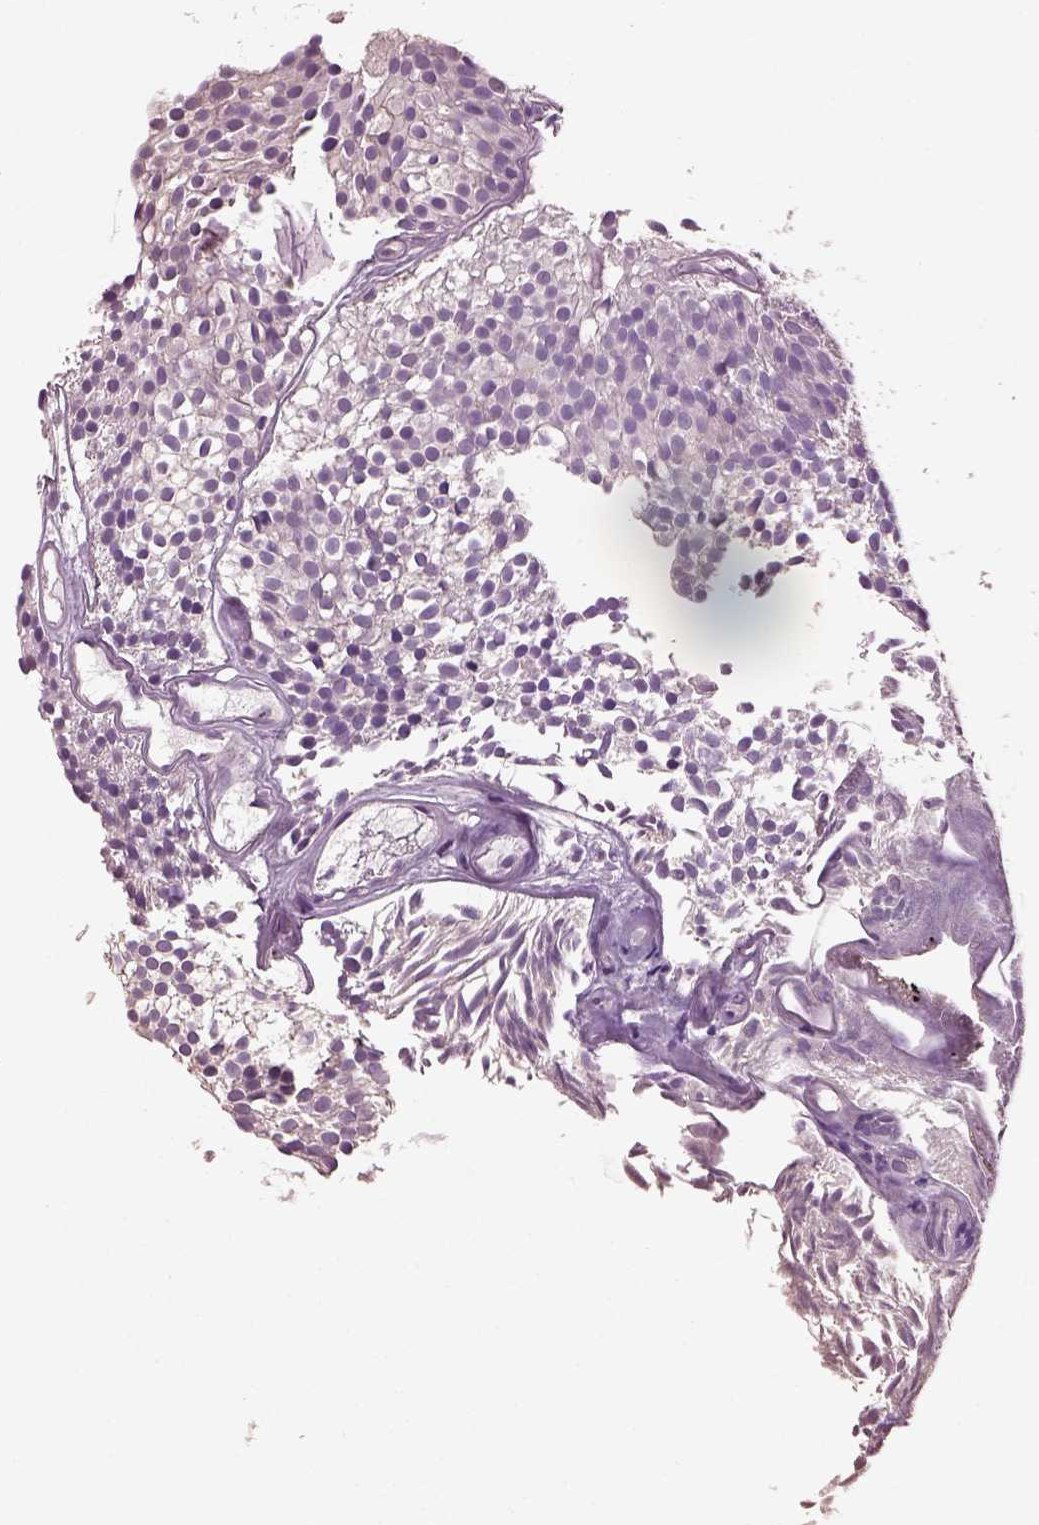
{"staining": {"intensity": "negative", "quantity": "none", "location": "none"}, "tissue": "urothelial cancer", "cell_type": "Tumor cells", "image_type": "cancer", "snomed": [{"axis": "morphology", "description": "Urothelial carcinoma, Low grade"}, {"axis": "topography", "description": "Urinary bladder"}], "caption": "DAB immunohistochemical staining of urothelial cancer exhibits no significant expression in tumor cells.", "gene": "KCNIP3", "patient": {"sex": "male", "age": 63}}